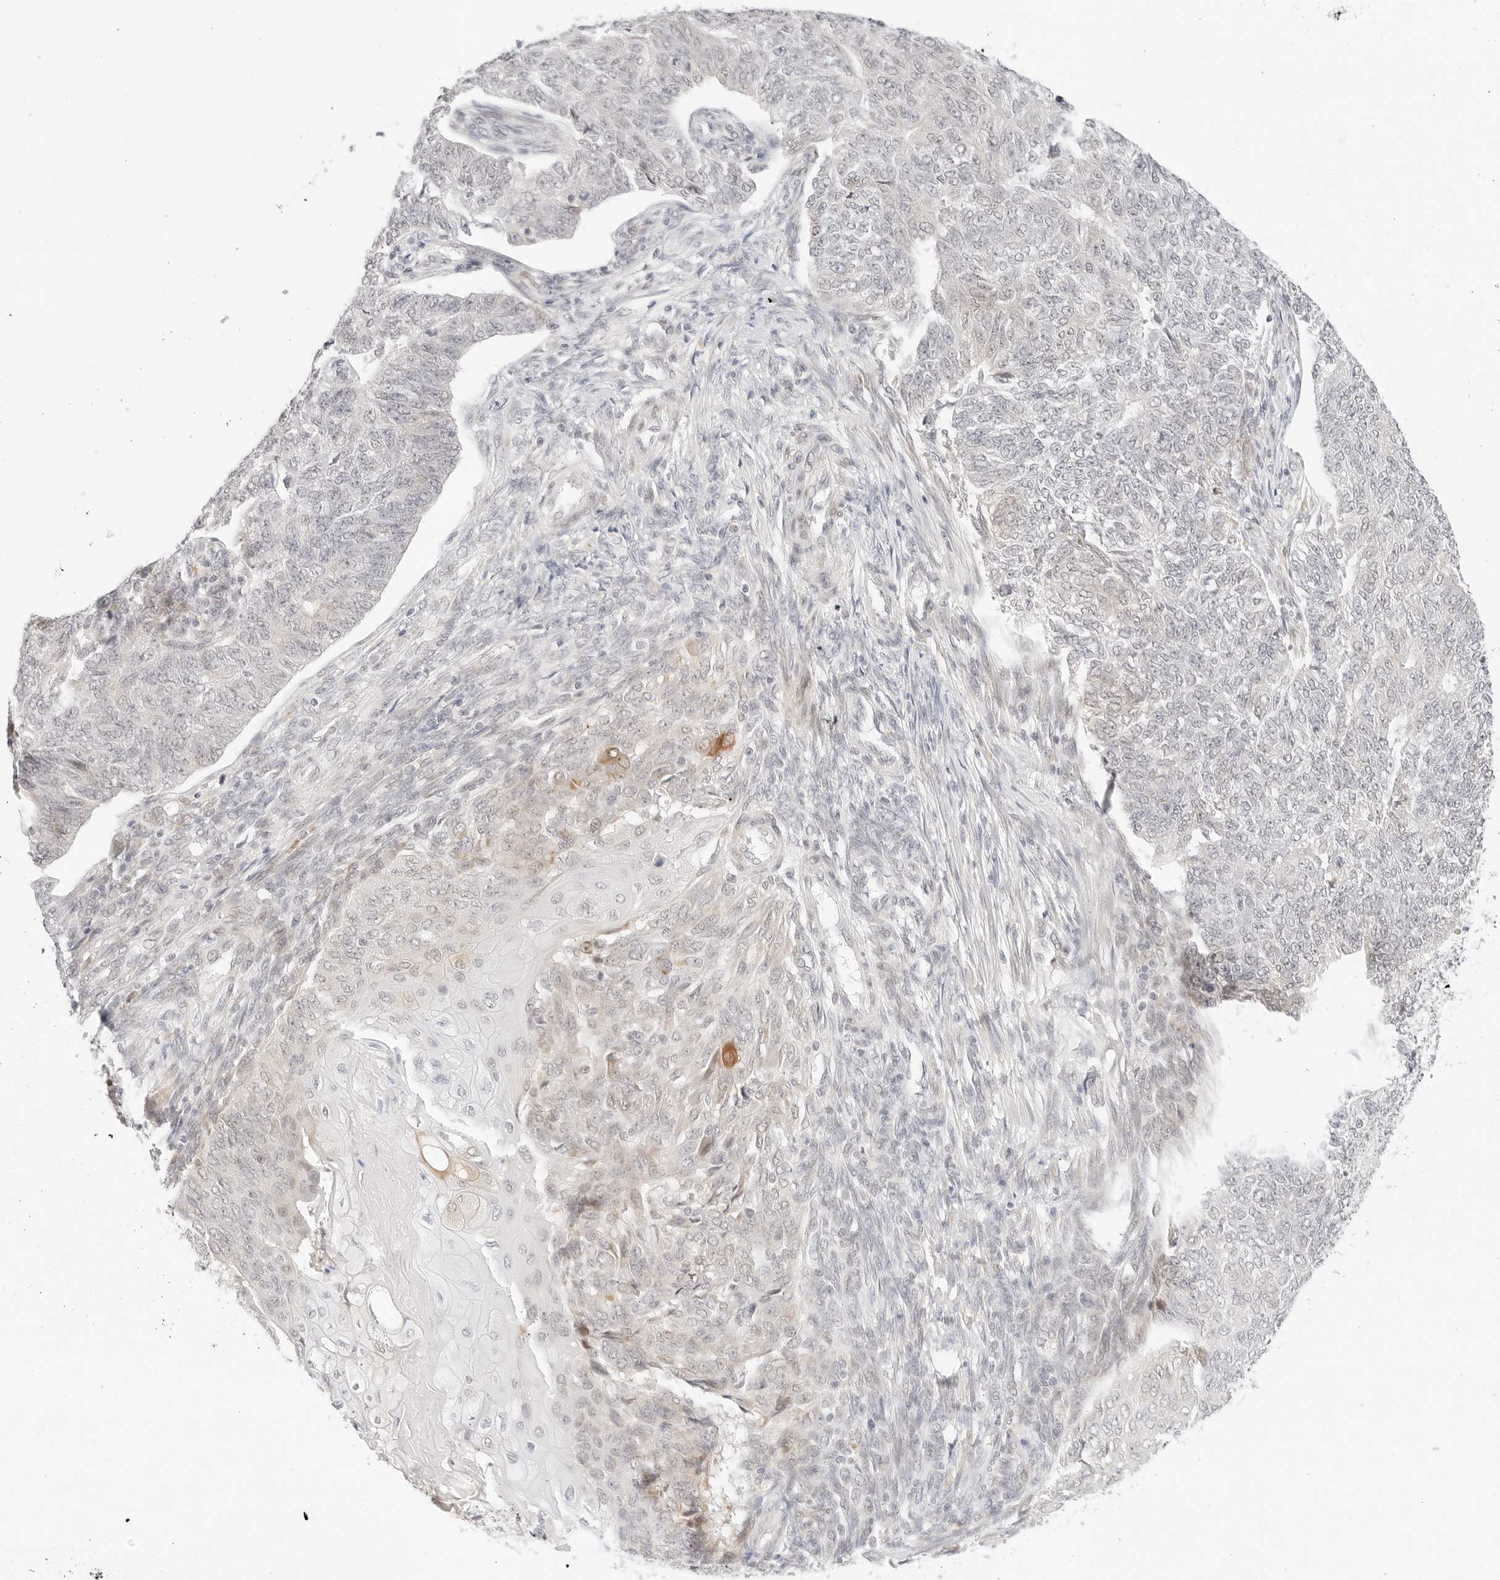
{"staining": {"intensity": "negative", "quantity": "none", "location": "none"}, "tissue": "endometrial cancer", "cell_type": "Tumor cells", "image_type": "cancer", "snomed": [{"axis": "morphology", "description": "Adenocarcinoma, NOS"}, {"axis": "topography", "description": "Endometrium"}], "caption": "This is an immunohistochemistry (IHC) histopathology image of endometrial cancer. There is no staining in tumor cells.", "gene": "XKR4", "patient": {"sex": "female", "age": 32}}